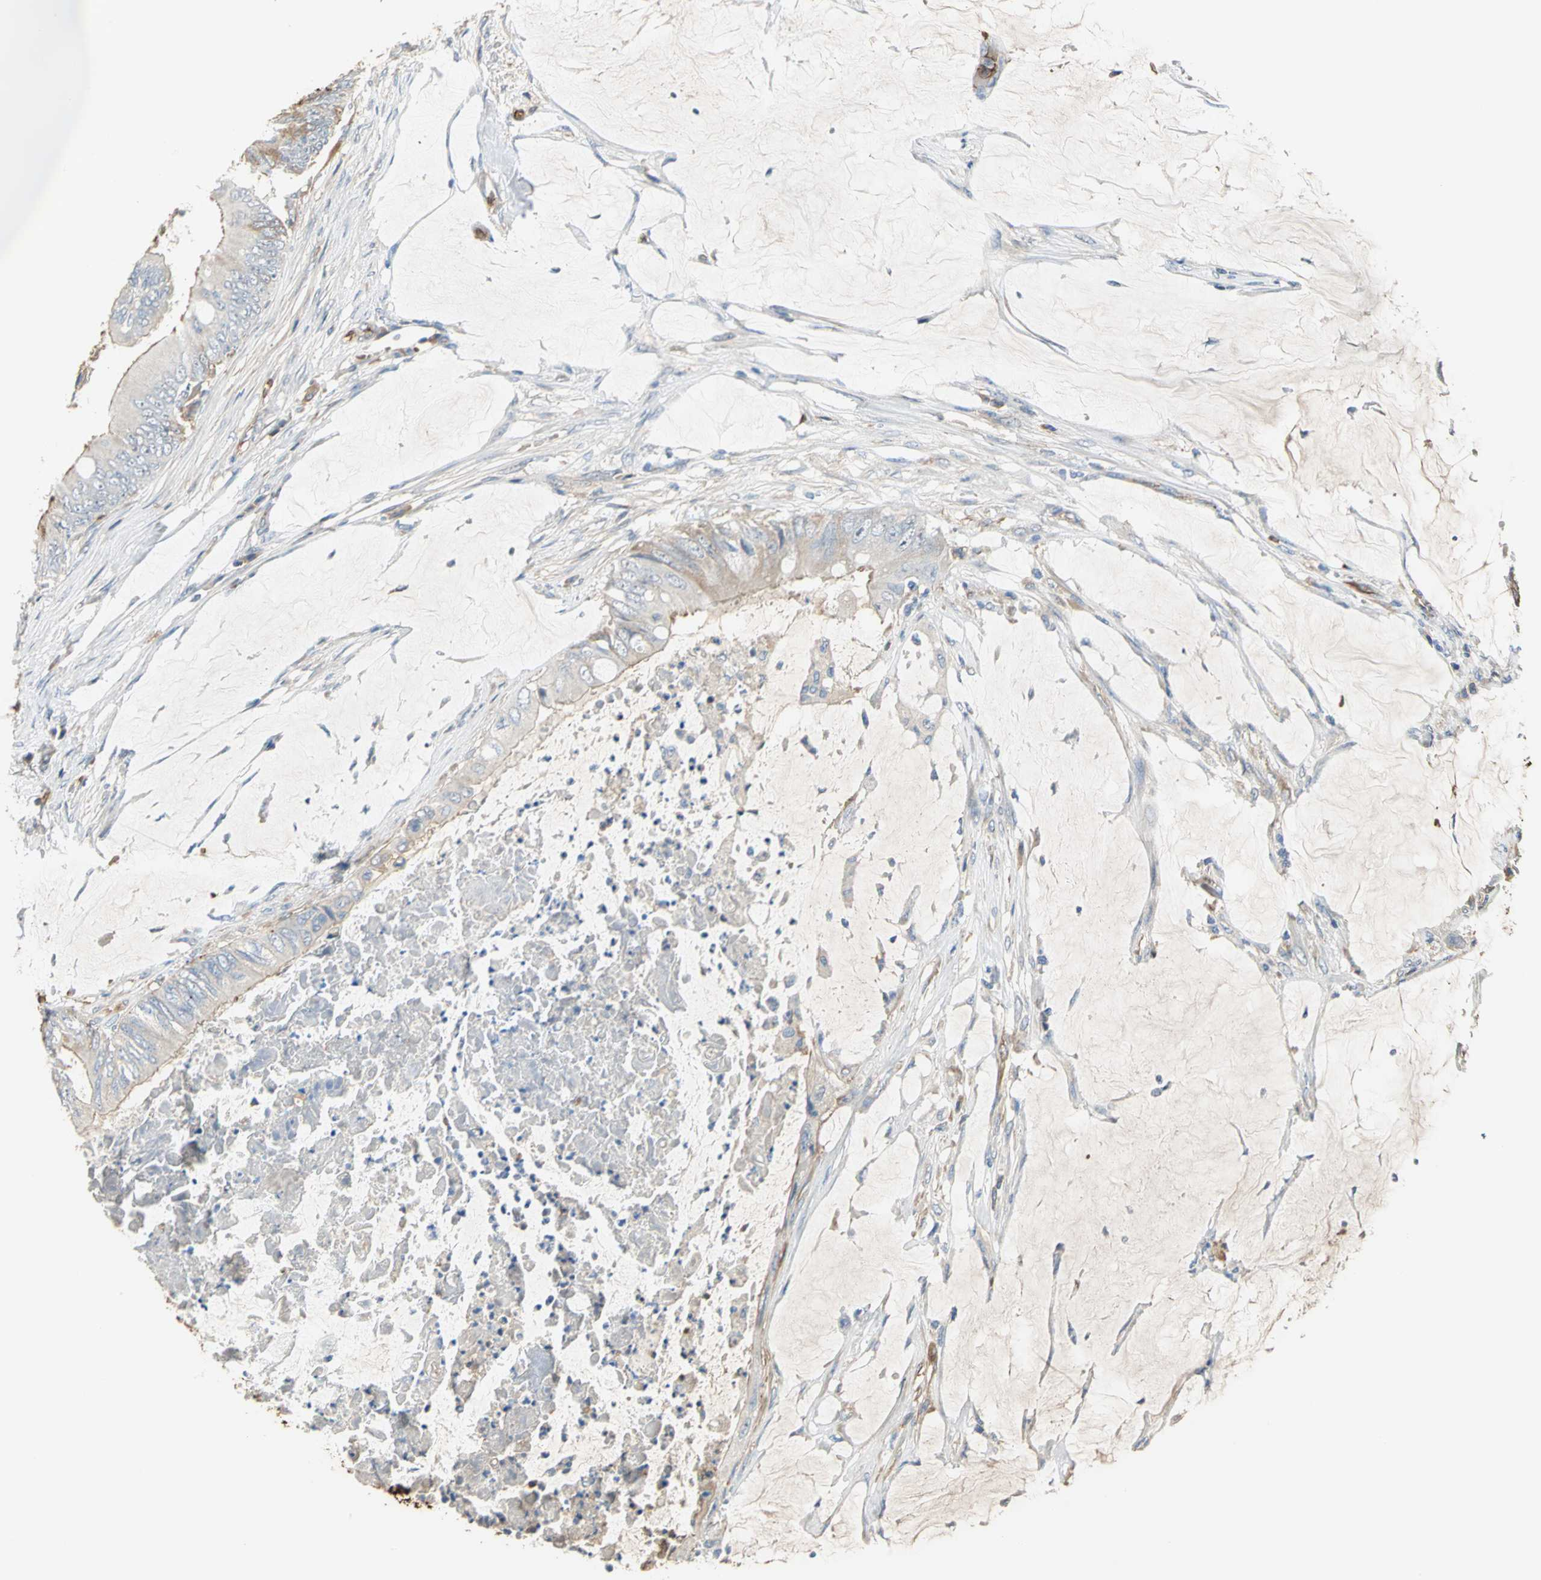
{"staining": {"intensity": "strong", "quantity": "25%-75%", "location": "cytoplasmic/membranous"}, "tissue": "colorectal cancer", "cell_type": "Tumor cells", "image_type": "cancer", "snomed": [{"axis": "morphology", "description": "Normal tissue, NOS"}, {"axis": "morphology", "description": "Adenocarcinoma, NOS"}, {"axis": "topography", "description": "Rectum"}, {"axis": "topography", "description": "Peripheral nerve tissue"}], "caption": "This is an image of IHC staining of adenocarcinoma (colorectal), which shows strong expression in the cytoplasmic/membranous of tumor cells.", "gene": "TREM1", "patient": {"sex": "female", "age": 77}}